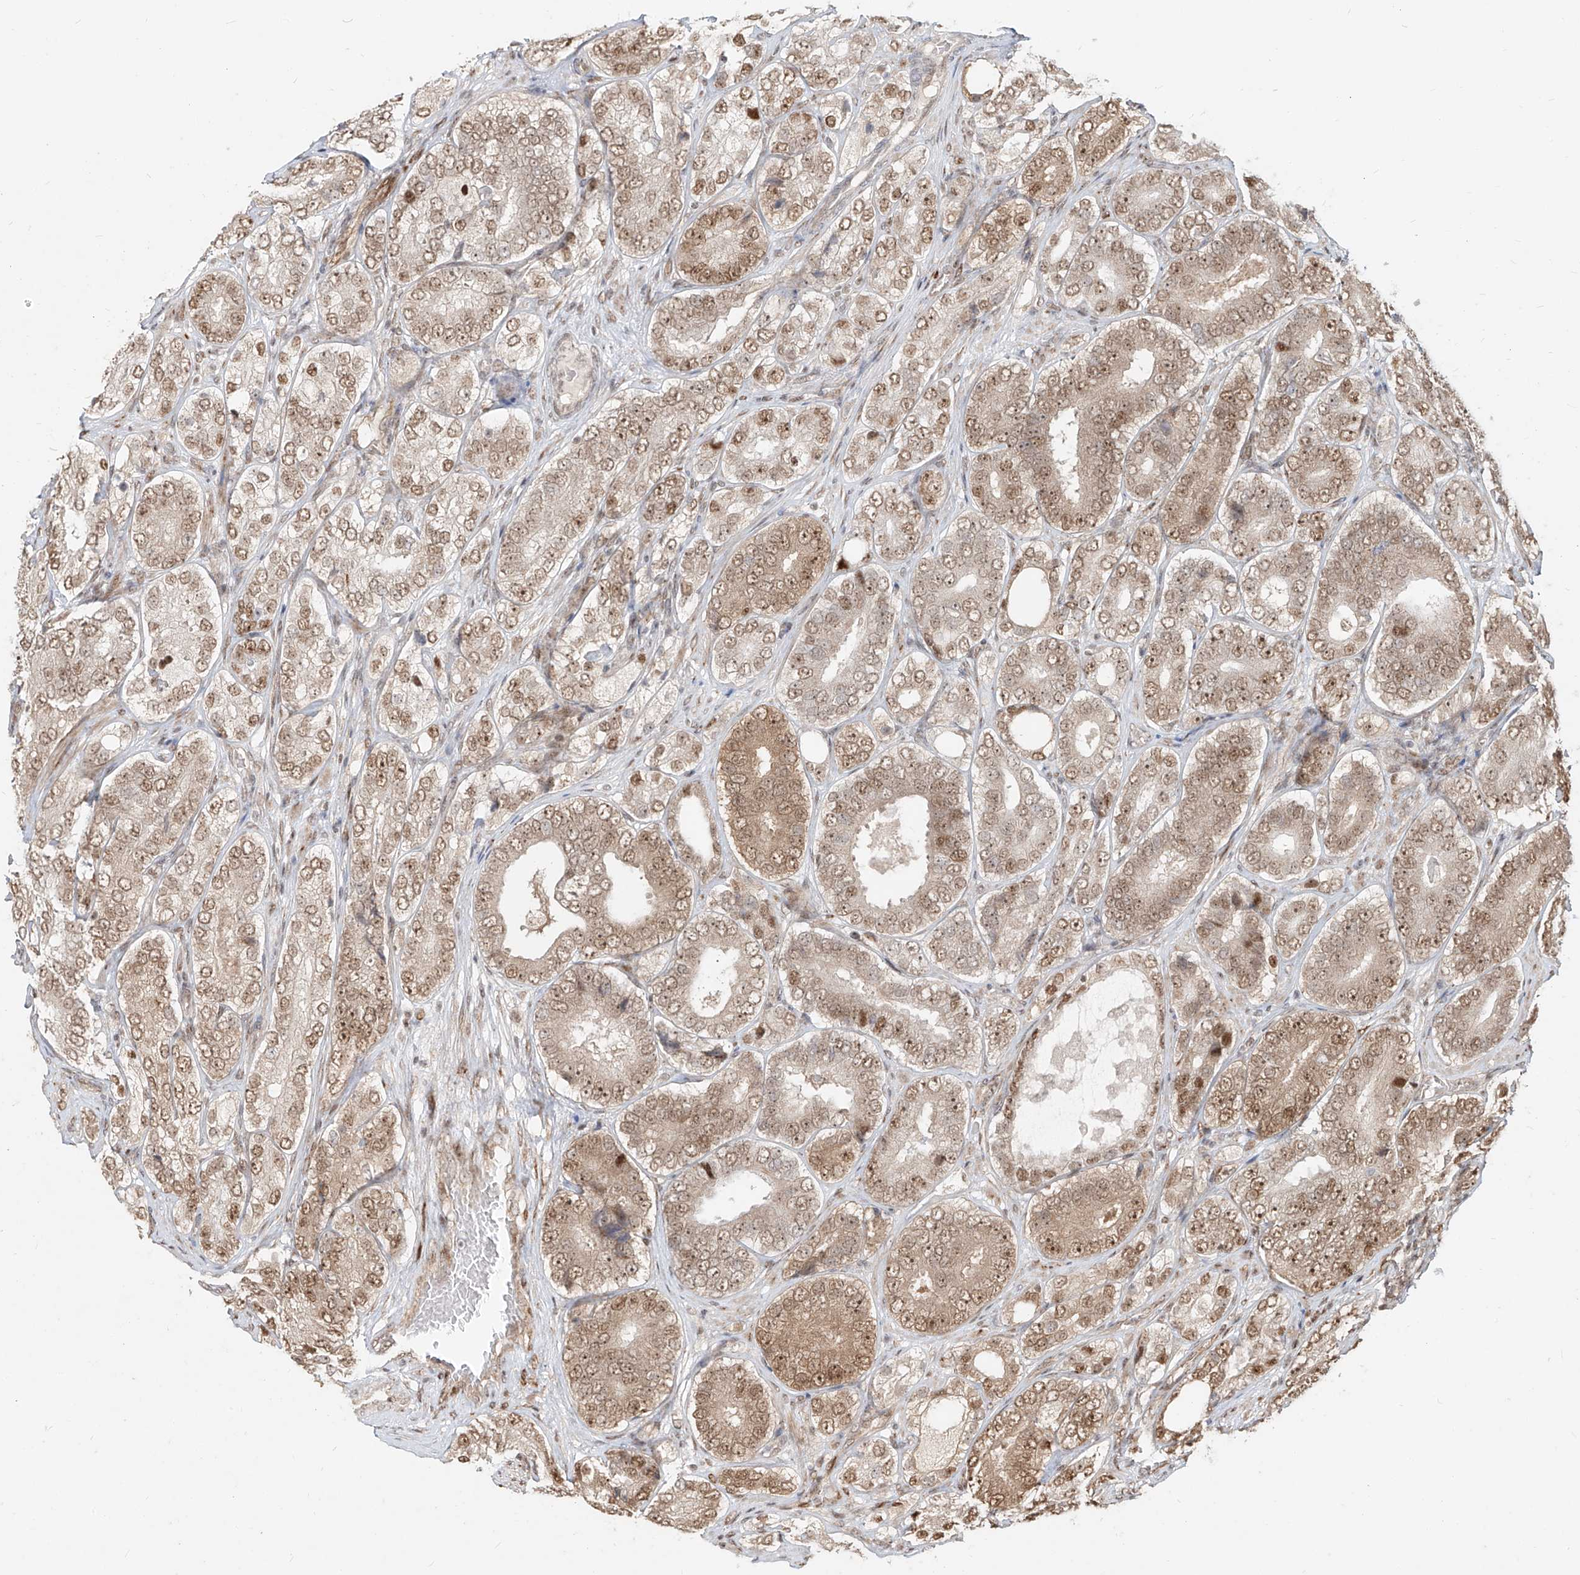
{"staining": {"intensity": "moderate", "quantity": ">75%", "location": "nuclear"}, "tissue": "prostate cancer", "cell_type": "Tumor cells", "image_type": "cancer", "snomed": [{"axis": "morphology", "description": "Adenocarcinoma, High grade"}, {"axis": "topography", "description": "Prostate"}], "caption": "Immunohistochemistry photomicrograph of prostate cancer (adenocarcinoma (high-grade)) stained for a protein (brown), which displays medium levels of moderate nuclear staining in approximately >75% of tumor cells.", "gene": "ZNF710", "patient": {"sex": "male", "age": 56}}